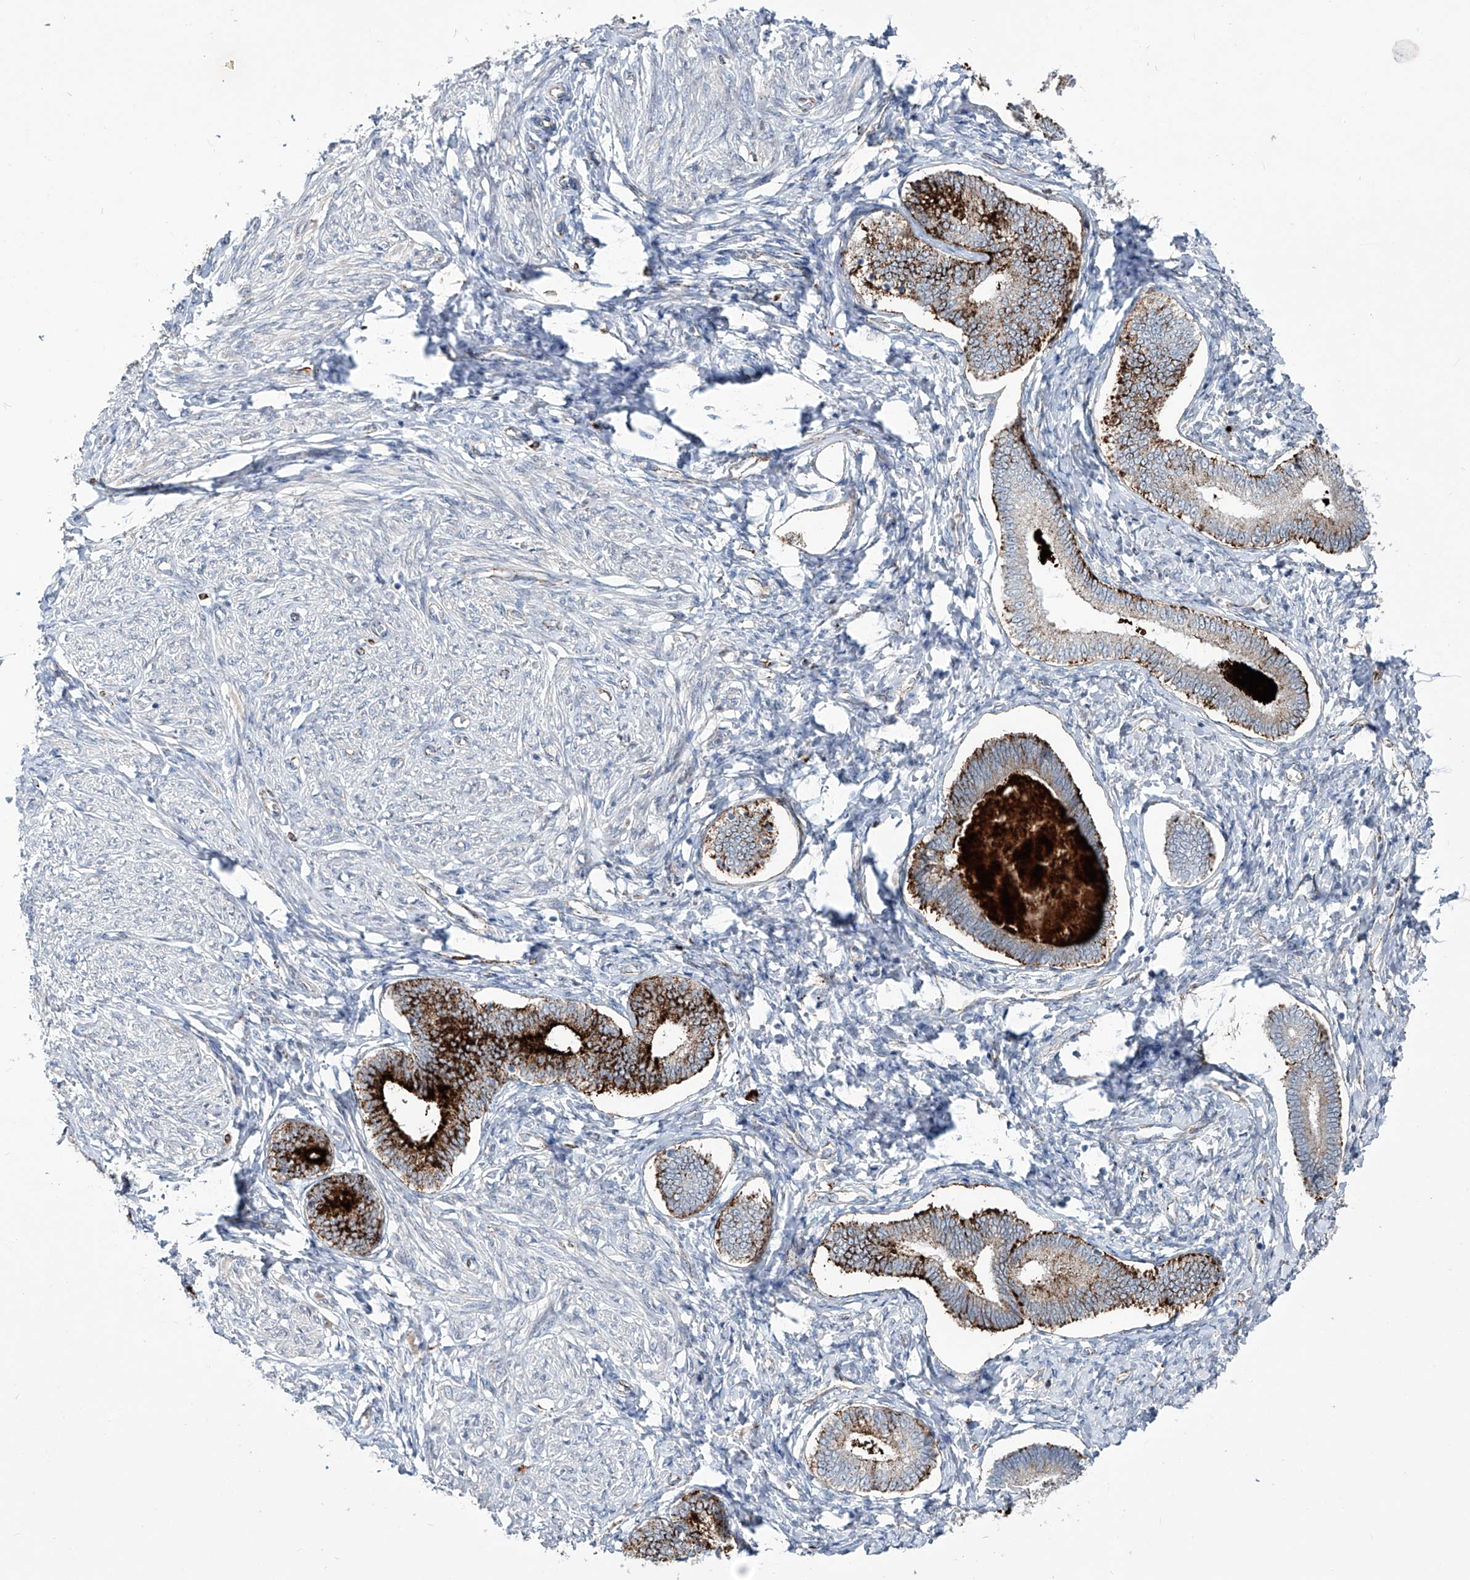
{"staining": {"intensity": "negative", "quantity": "none", "location": "none"}, "tissue": "endometrium", "cell_type": "Cells in endometrial stroma", "image_type": "normal", "snomed": [{"axis": "morphology", "description": "Normal tissue, NOS"}, {"axis": "topography", "description": "Endometrium"}], "caption": "This is an IHC photomicrograph of normal endometrium. There is no staining in cells in endometrial stroma.", "gene": "CDH5", "patient": {"sex": "female", "age": 72}}